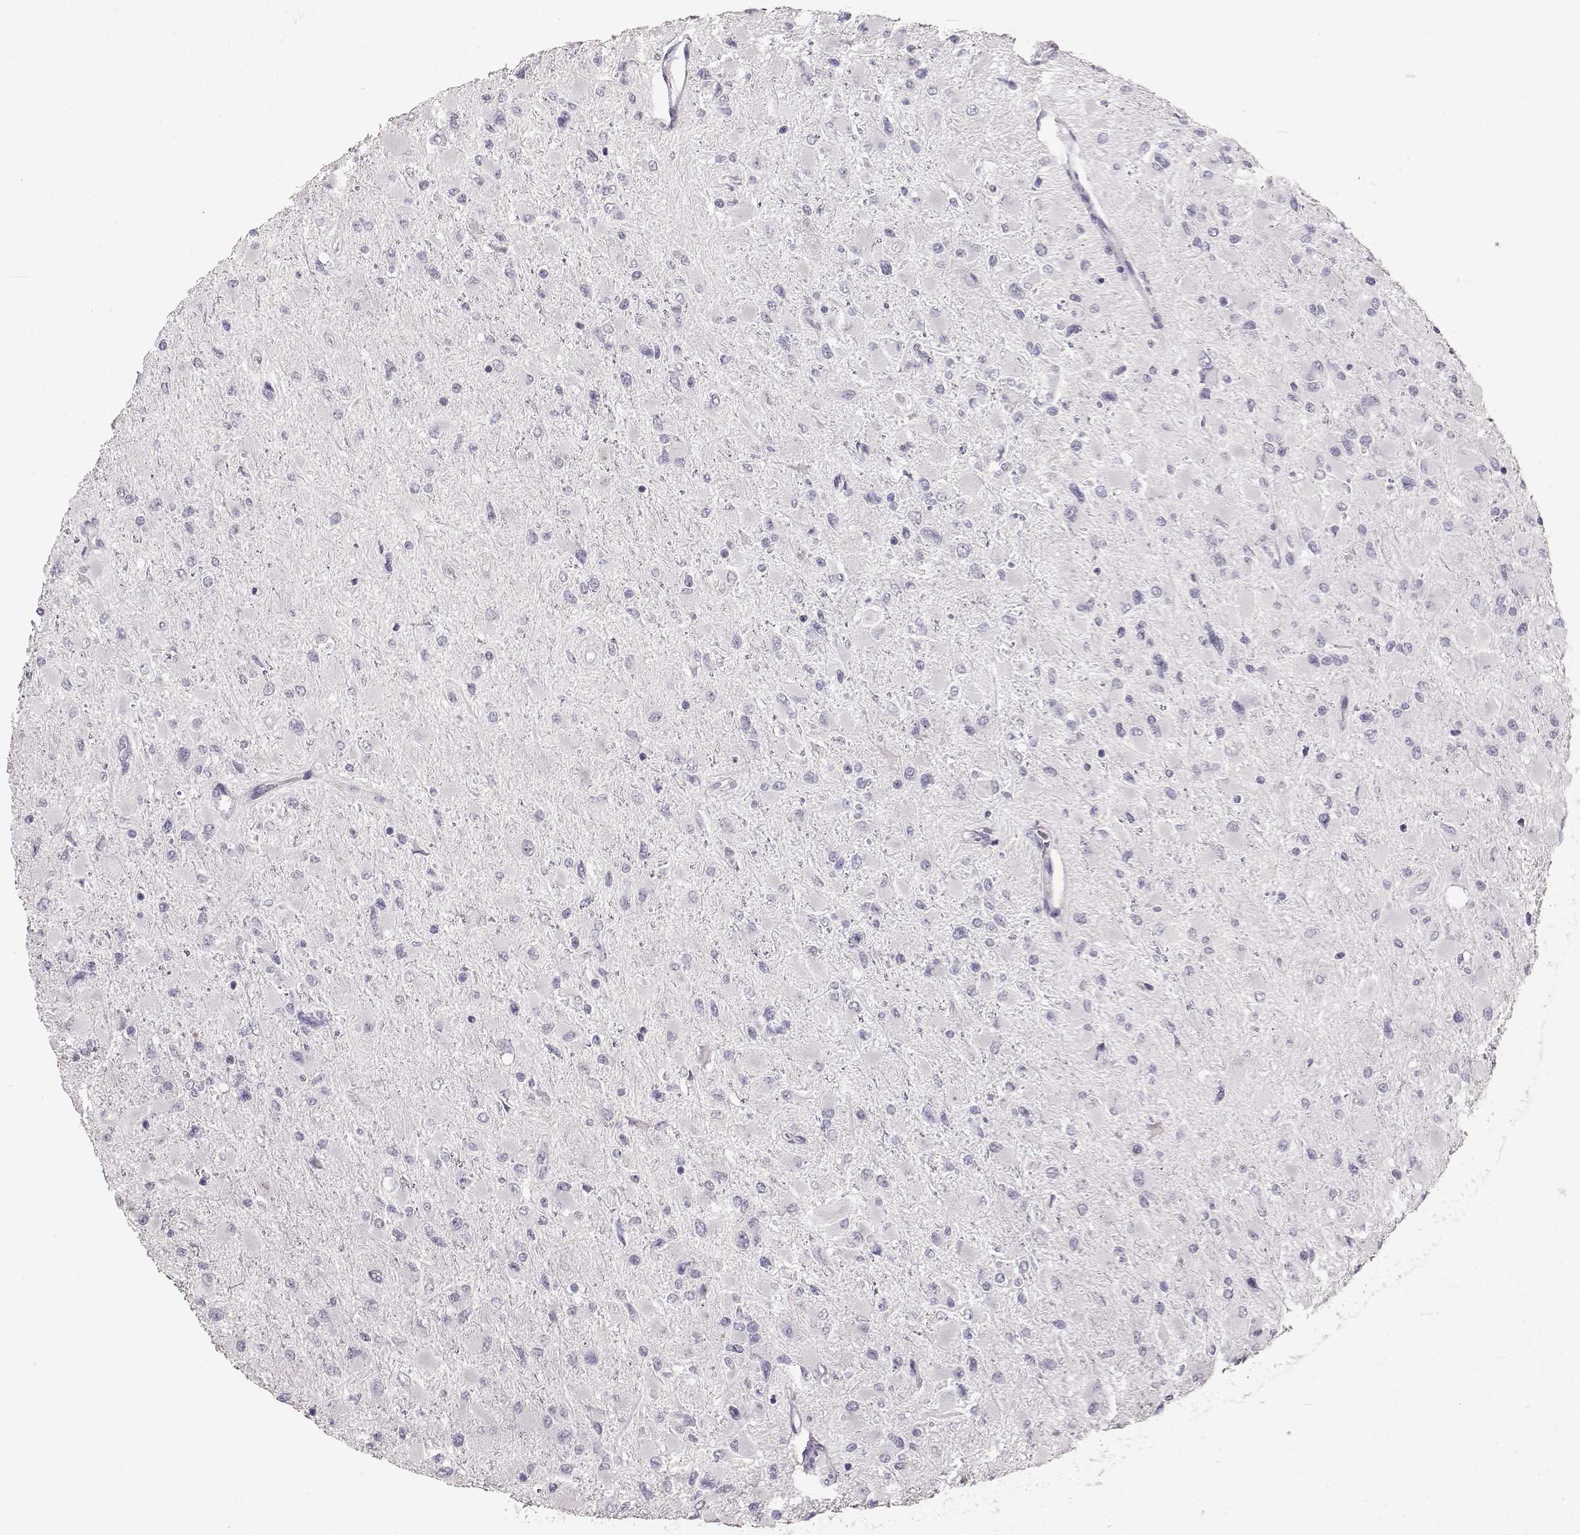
{"staining": {"intensity": "negative", "quantity": "none", "location": "none"}, "tissue": "glioma", "cell_type": "Tumor cells", "image_type": "cancer", "snomed": [{"axis": "morphology", "description": "Glioma, malignant, High grade"}, {"axis": "topography", "description": "Cerebral cortex"}], "caption": "Tumor cells are negative for protein expression in human high-grade glioma (malignant).", "gene": "POU1F1", "patient": {"sex": "female", "age": 36}}